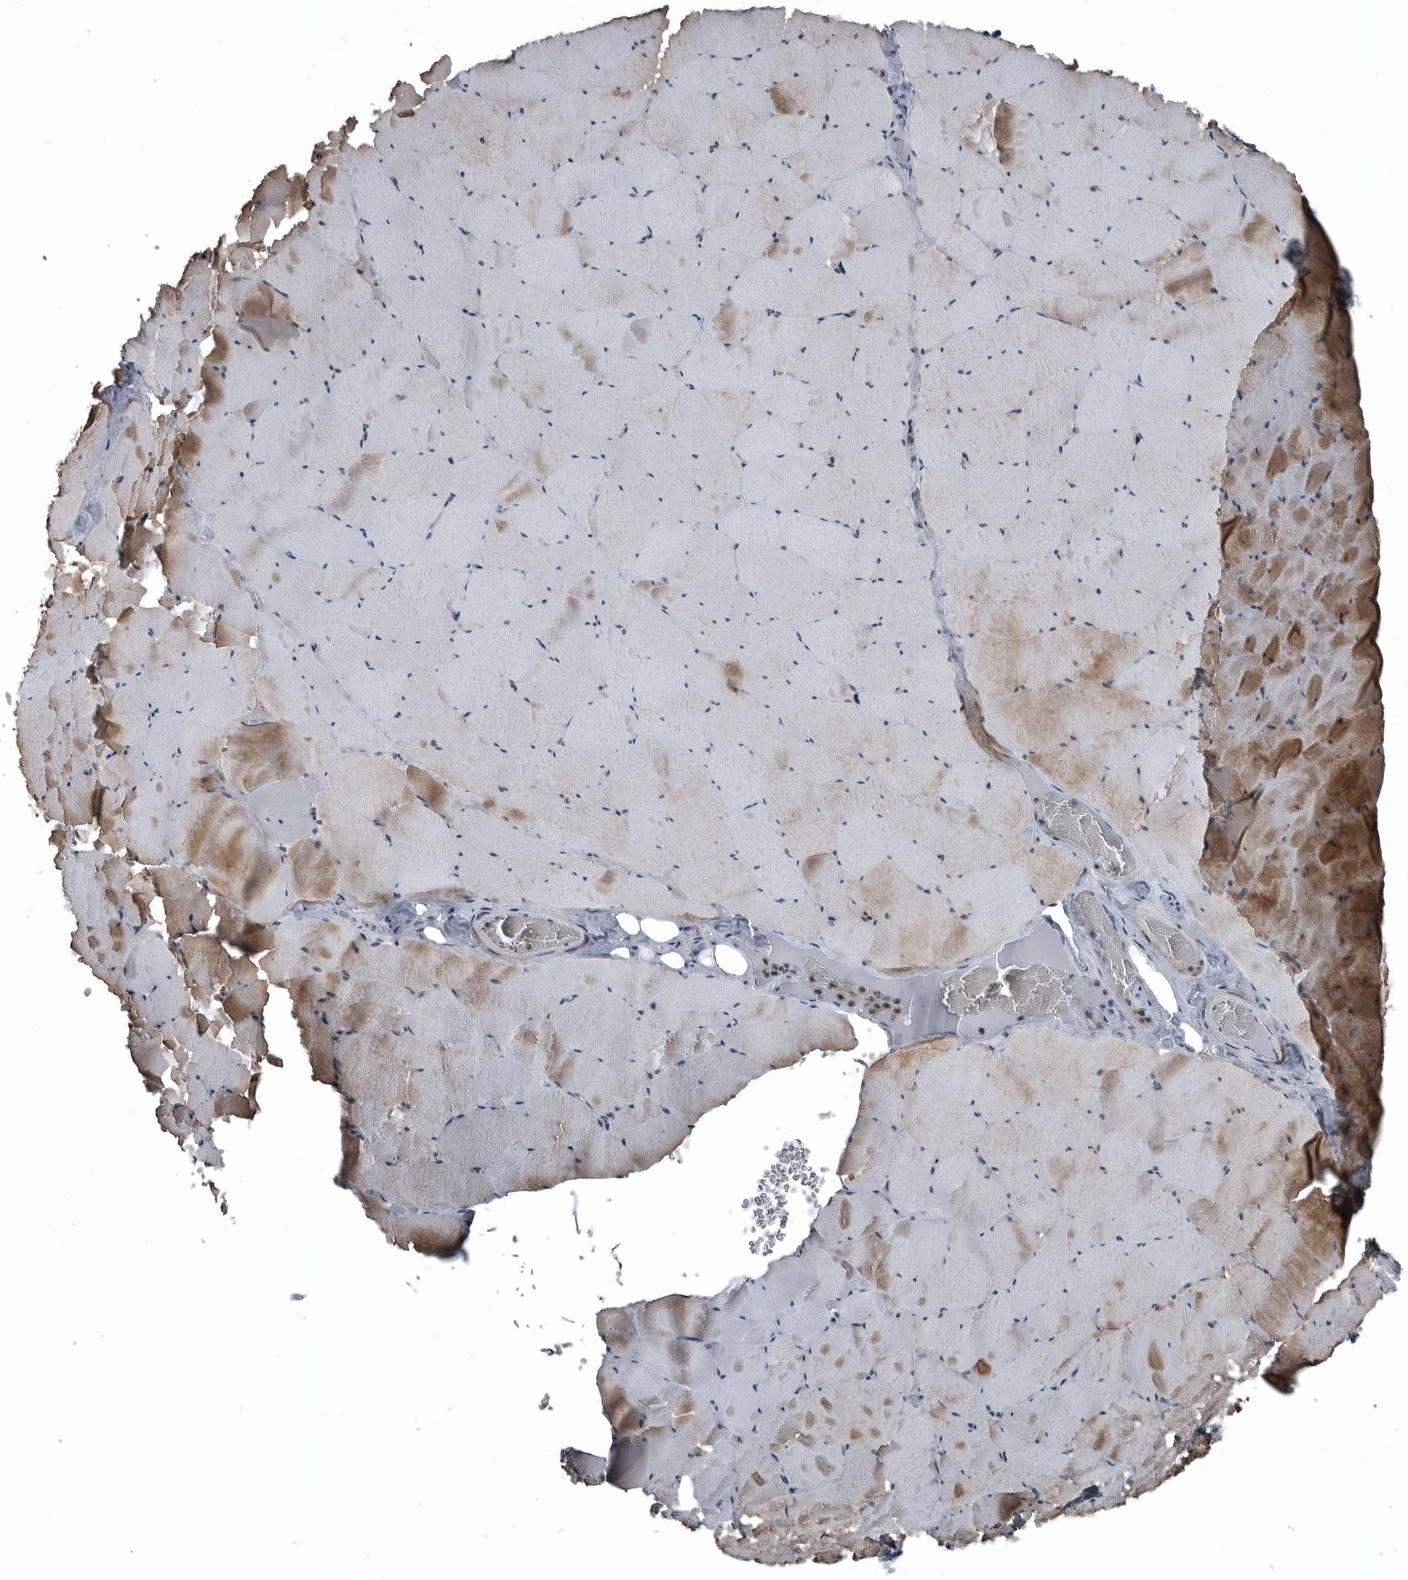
{"staining": {"intensity": "moderate", "quantity": "25%-75%", "location": "cytoplasmic/membranous"}, "tissue": "skeletal muscle", "cell_type": "Myocytes", "image_type": "normal", "snomed": [{"axis": "morphology", "description": "Normal tissue, NOS"}, {"axis": "topography", "description": "Skeletal muscle"}], "caption": "The image shows staining of unremarkable skeletal muscle, revealing moderate cytoplasmic/membranous protein staining (brown color) within myocytes.", "gene": "GAK", "patient": {"sex": "male", "age": 62}}